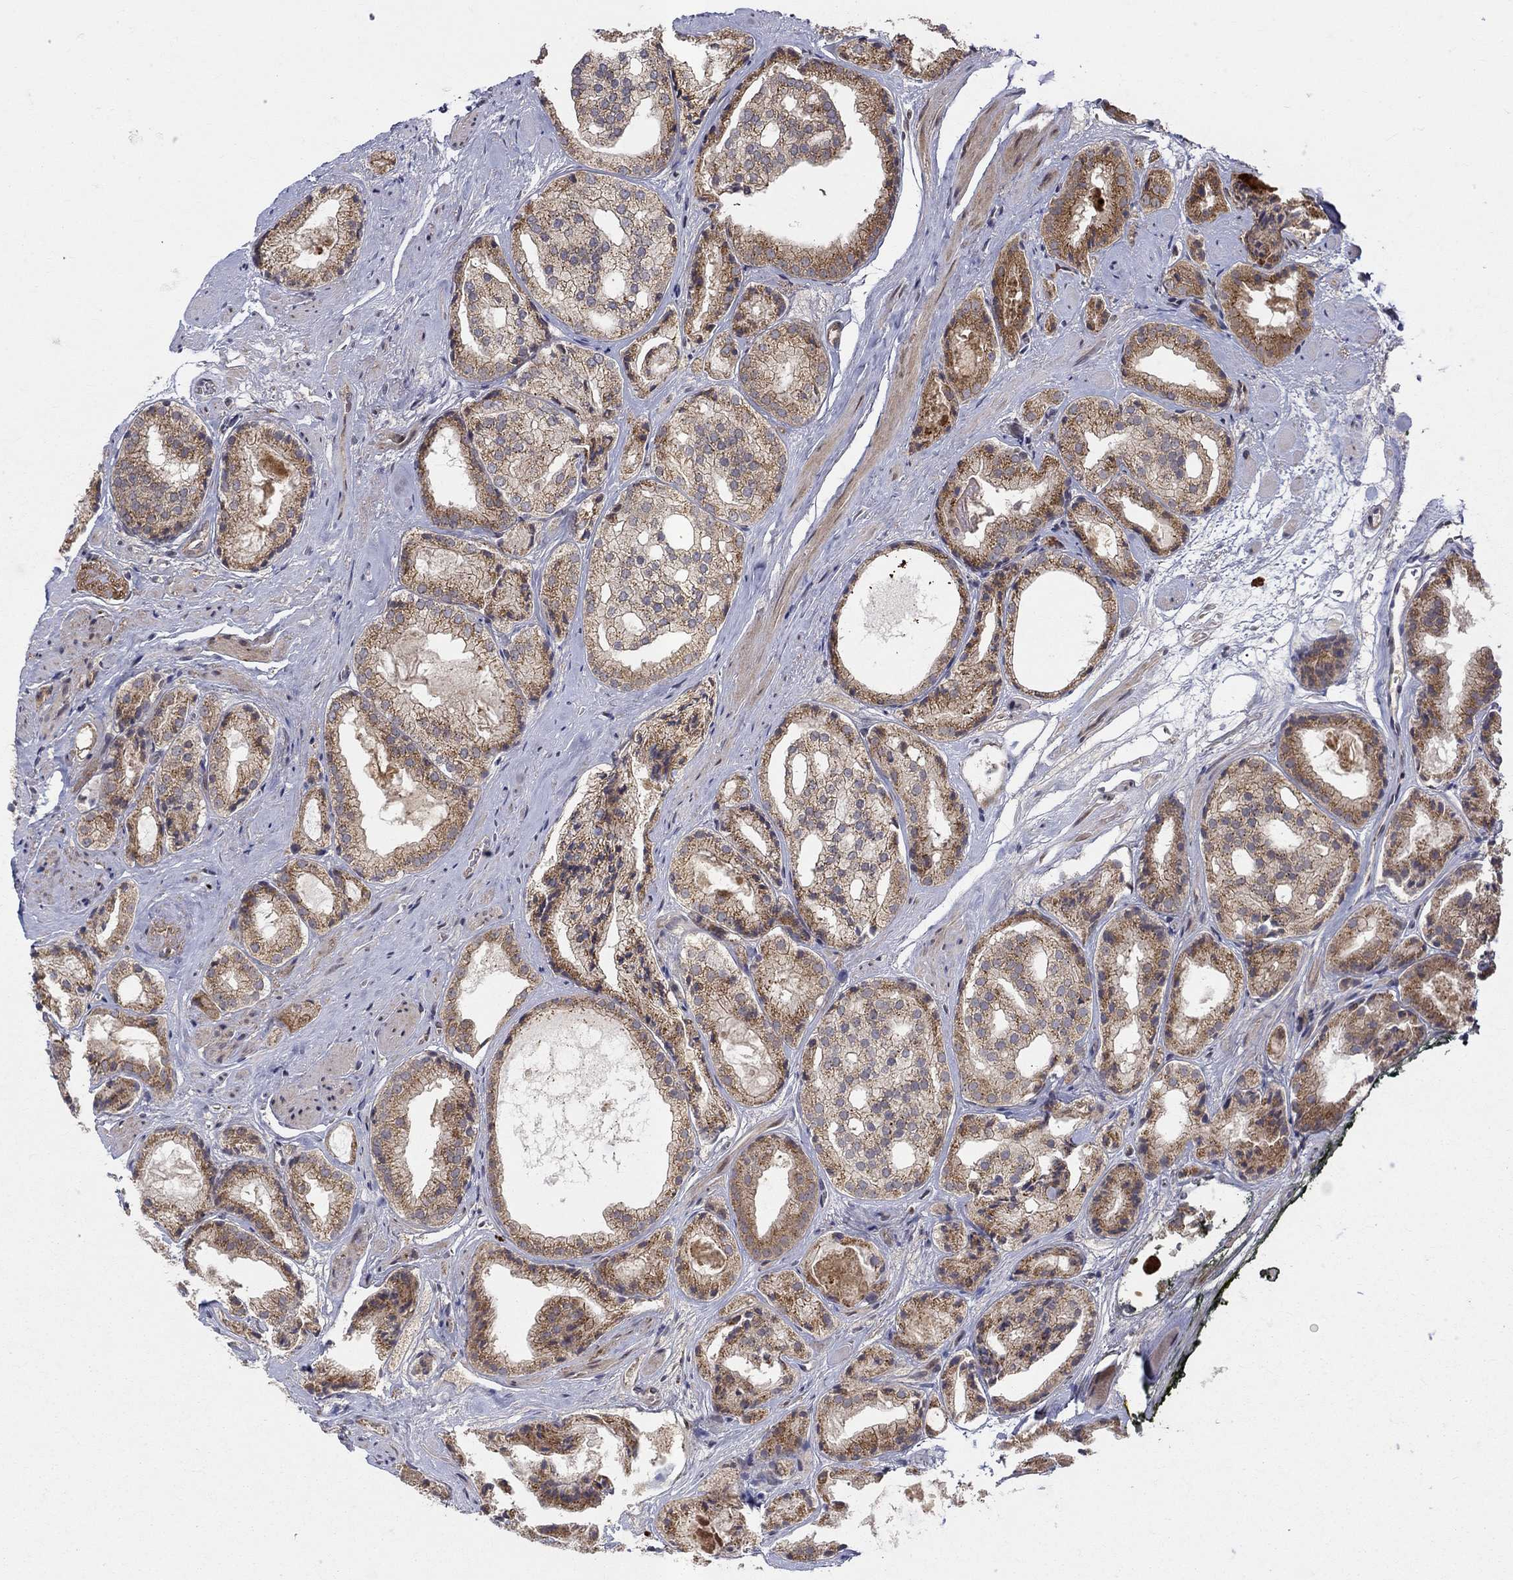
{"staining": {"intensity": "strong", "quantity": "25%-75%", "location": "cytoplasmic/membranous"}, "tissue": "prostate cancer", "cell_type": "Tumor cells", "image_type": "cancer", "snomed": [{"axis": "morphology", "description": "Adenocarcinoma, Low grade"}, {"axis": "topography", "description": "Prostate"}], "caption": "A high-resolution photomicrograph shows immunohistochemistry staining of prostate cancer, which exhibits strong cytoplasmic/membranous positivity in approximately 25%-75% of tumor cells. The staining was performed using DAB (3,3'-diaminobenzidine), with brown indicating positive protein expression. Nuclei are stained blue with hematoxylin.", "gene": "WDR19", "patient": {"sex": "male", "age": 69}}